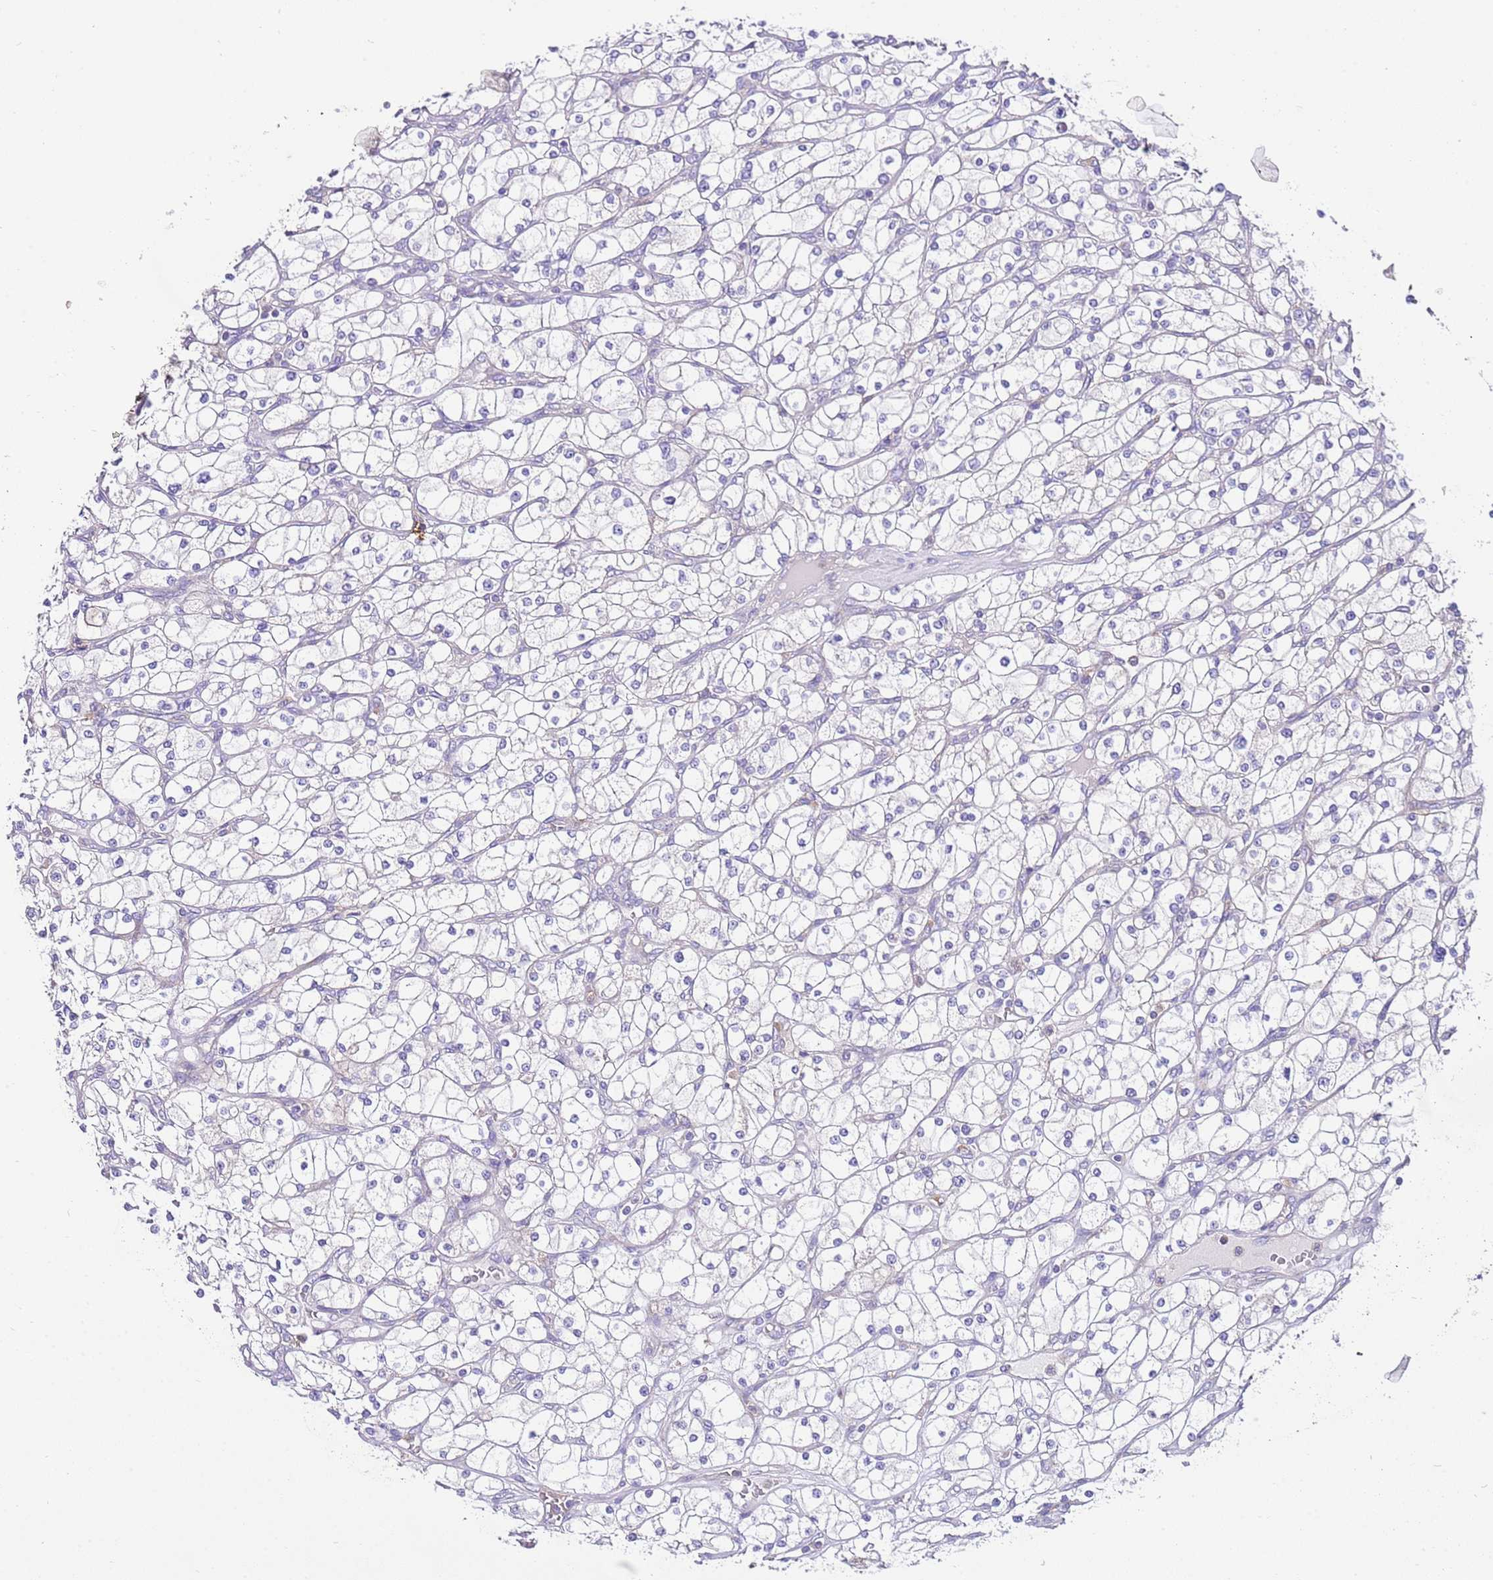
{"staining": {"intensity": "moderate", "quantity": "<25%", "location": "cytoplasmic/membranous"}, "tissue": "renal cancer", "cell_type": "Tumor cells", "image_type": "cancer", "snomed": [{"axis": "morphology", "description": "Adenocarcinoma, NOS"}, {"axis": "topography", "description": "Kidney"}], "caption": "Immunohistochemistry micrograph of human renal adenocarcinoma stained for a protein (brown), which exhibits low levels of moderate cytoplasmic/membranous positivity in approximately <25% of tumor cells.", "gene": "RPS10", "patient": {"sex": "male", "age": 80}}